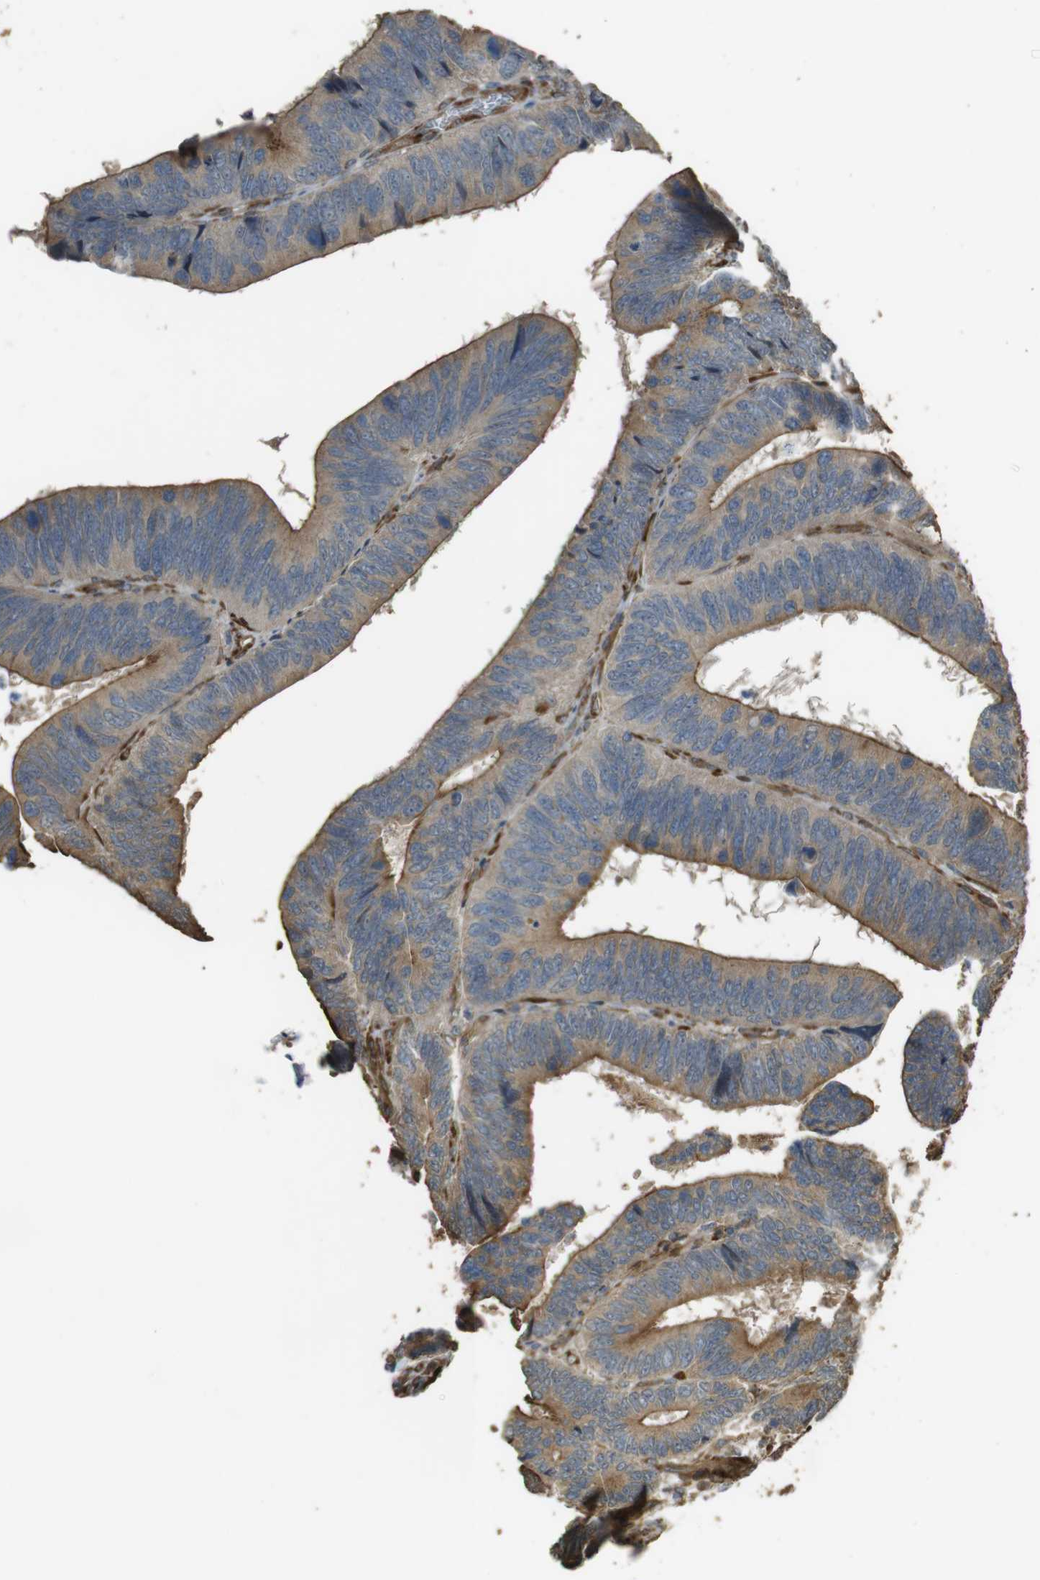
{"staining": {"intensity": "weak", "quantity": "25%-75%", "location": "cytoplasmic/membranous"}, "tissue": "colorectal cancer", "cell_type": "Tumor cells", "image_type": "cancer", "snomed": [{"axis": "morphology", "description": "Adenocarcinoma, NOS"}, {"axis": "topography", "description": "Colon"}], "caption": "This is a photomicrograph of immunohistochemistry (IHC) staining of colorectal adenocarcinoma, which shows weak staining in the cytoplasmic/membranous of tumor cells.", "gene": "MSRB3", "patient": {"sex": "male", "age": 72}}